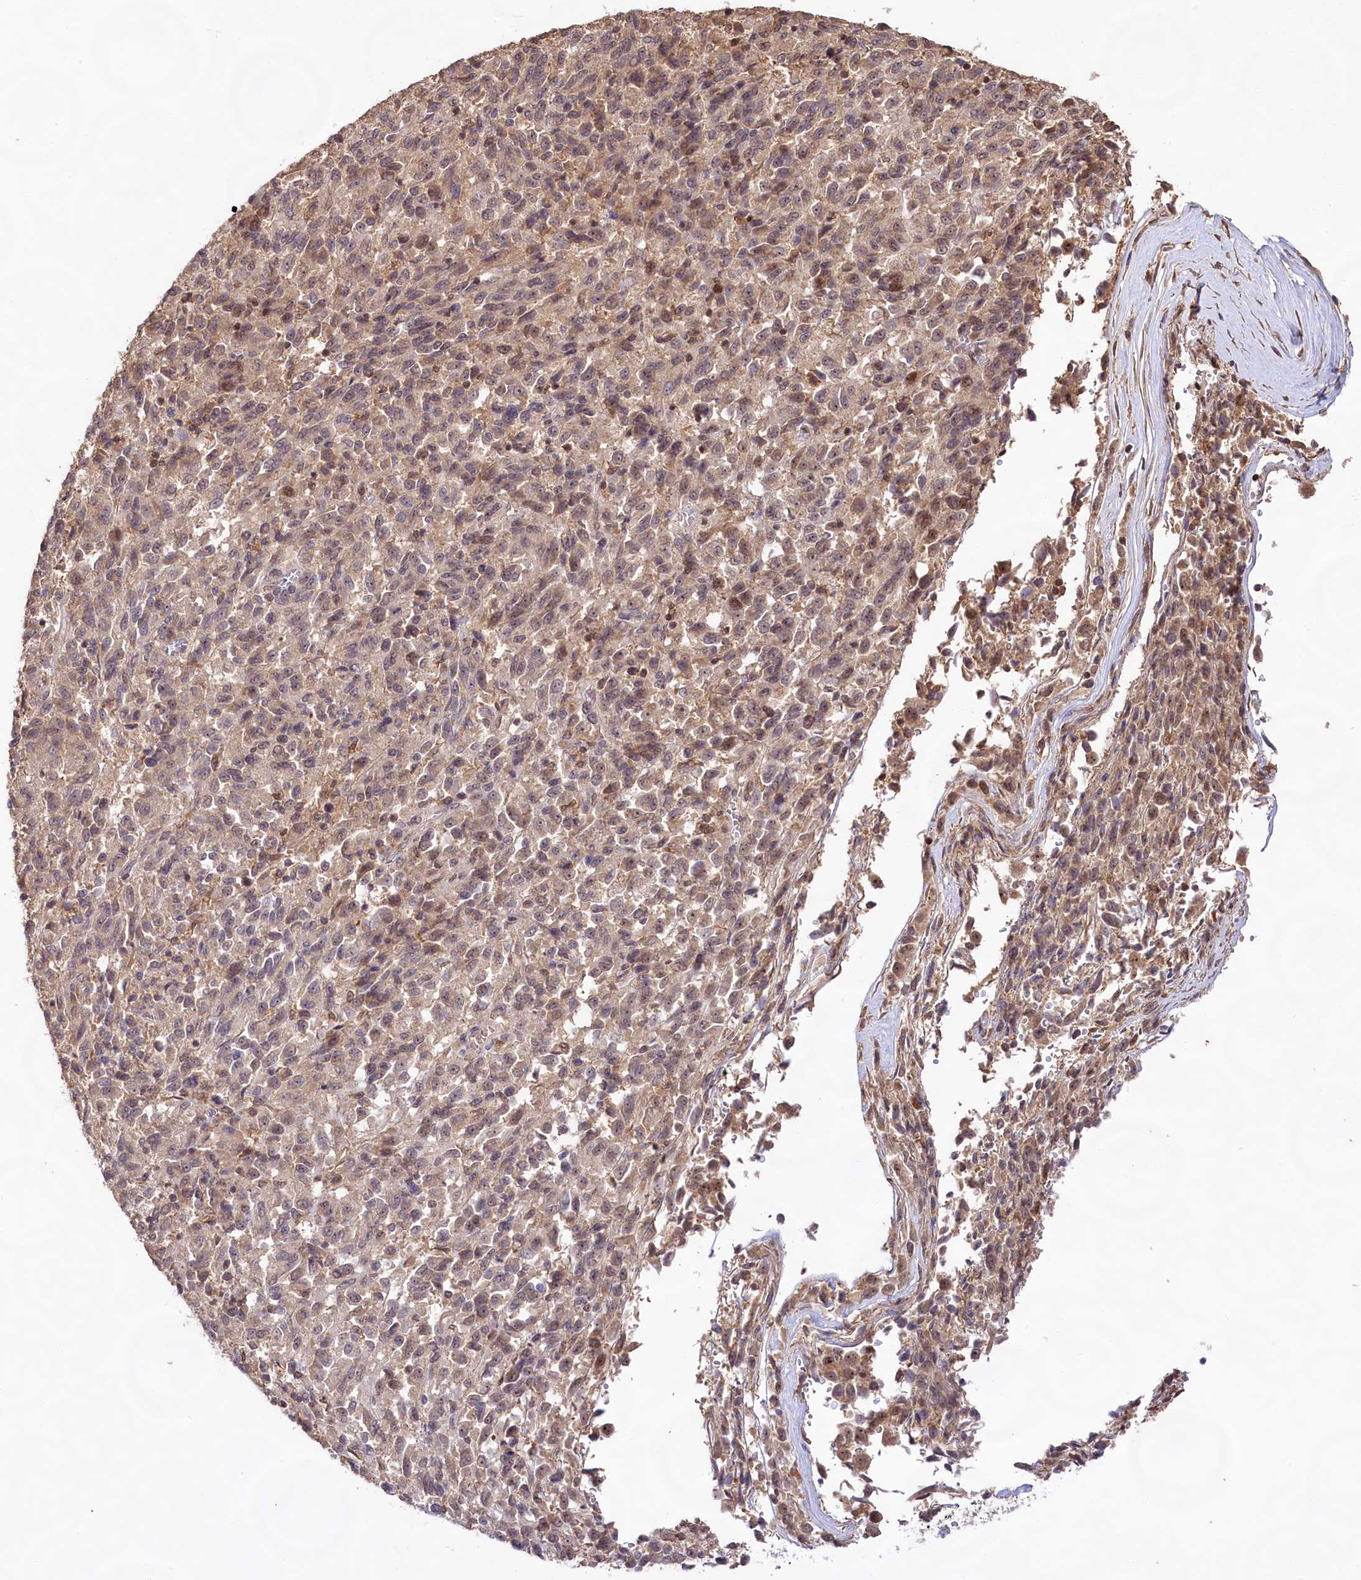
{"staining": {"intensity": "weak", "quantity": "25%-75%", "location": "nuclear"}, "tissue": "melanoma", "cell_type": "Tumor cells", "image_type": "cancer", "snomed": [{"axis": "morphology", "description": "Malignant melanoma, Metastatic site"}, {"axis": "topography", "description": "Lung"}], "caption": "A high-resolution image shows immunohistochemistry staining of malignant melanoma (metastatic site), which exhibits weak nuclear positivity in approximately 25%-75% of tumor cells.", "gene": "RRP8", "patient": {"sex": "male", "age": 64}}